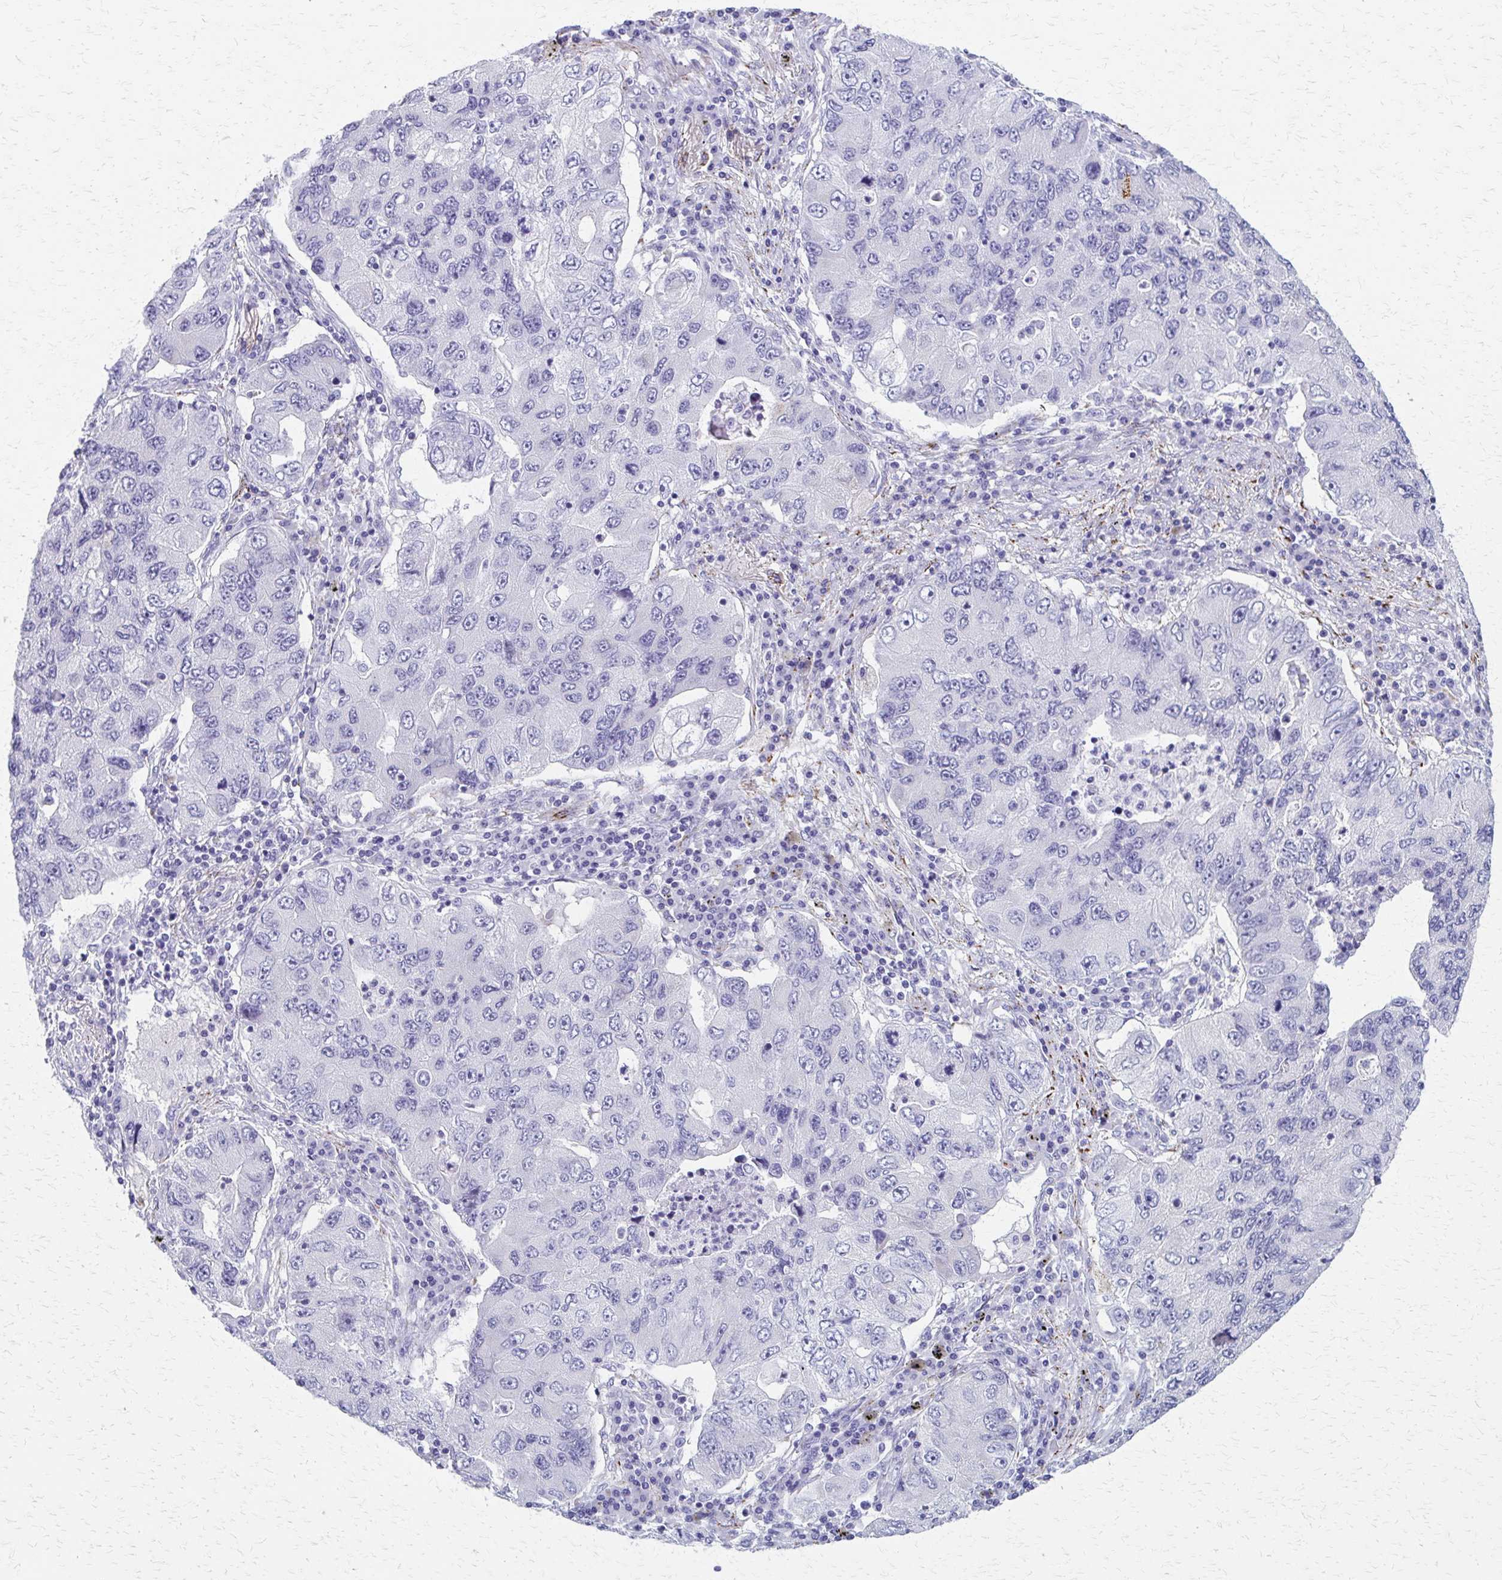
{"staining": {"intensity": "negative", "quantity": "none", "location": "none"}, "tissue": "lung cancer", "cell_type": "Tumor cells", "image_type": "cancer", "snomed": [{"axis": "morphology", "description": "Adenocarcinoma, NOS"}, {"axis": "morphology", "description": "Adenocarcinoma, metastatic, NOS"}, {"axis": "topography", "description": "Lymph node"}, {"axis": "topography", "description": "Lung"}], "caption": "There is no significant staining in tumor cells of lung cancer. The staining is performed using DAB (3,3'-diaminobenzidine) brown chromogen with nuclei counter-stained in using hematoxylin.", "gene": "ZSCAN5B", "patient": {"sex": "female", "age": 54}}